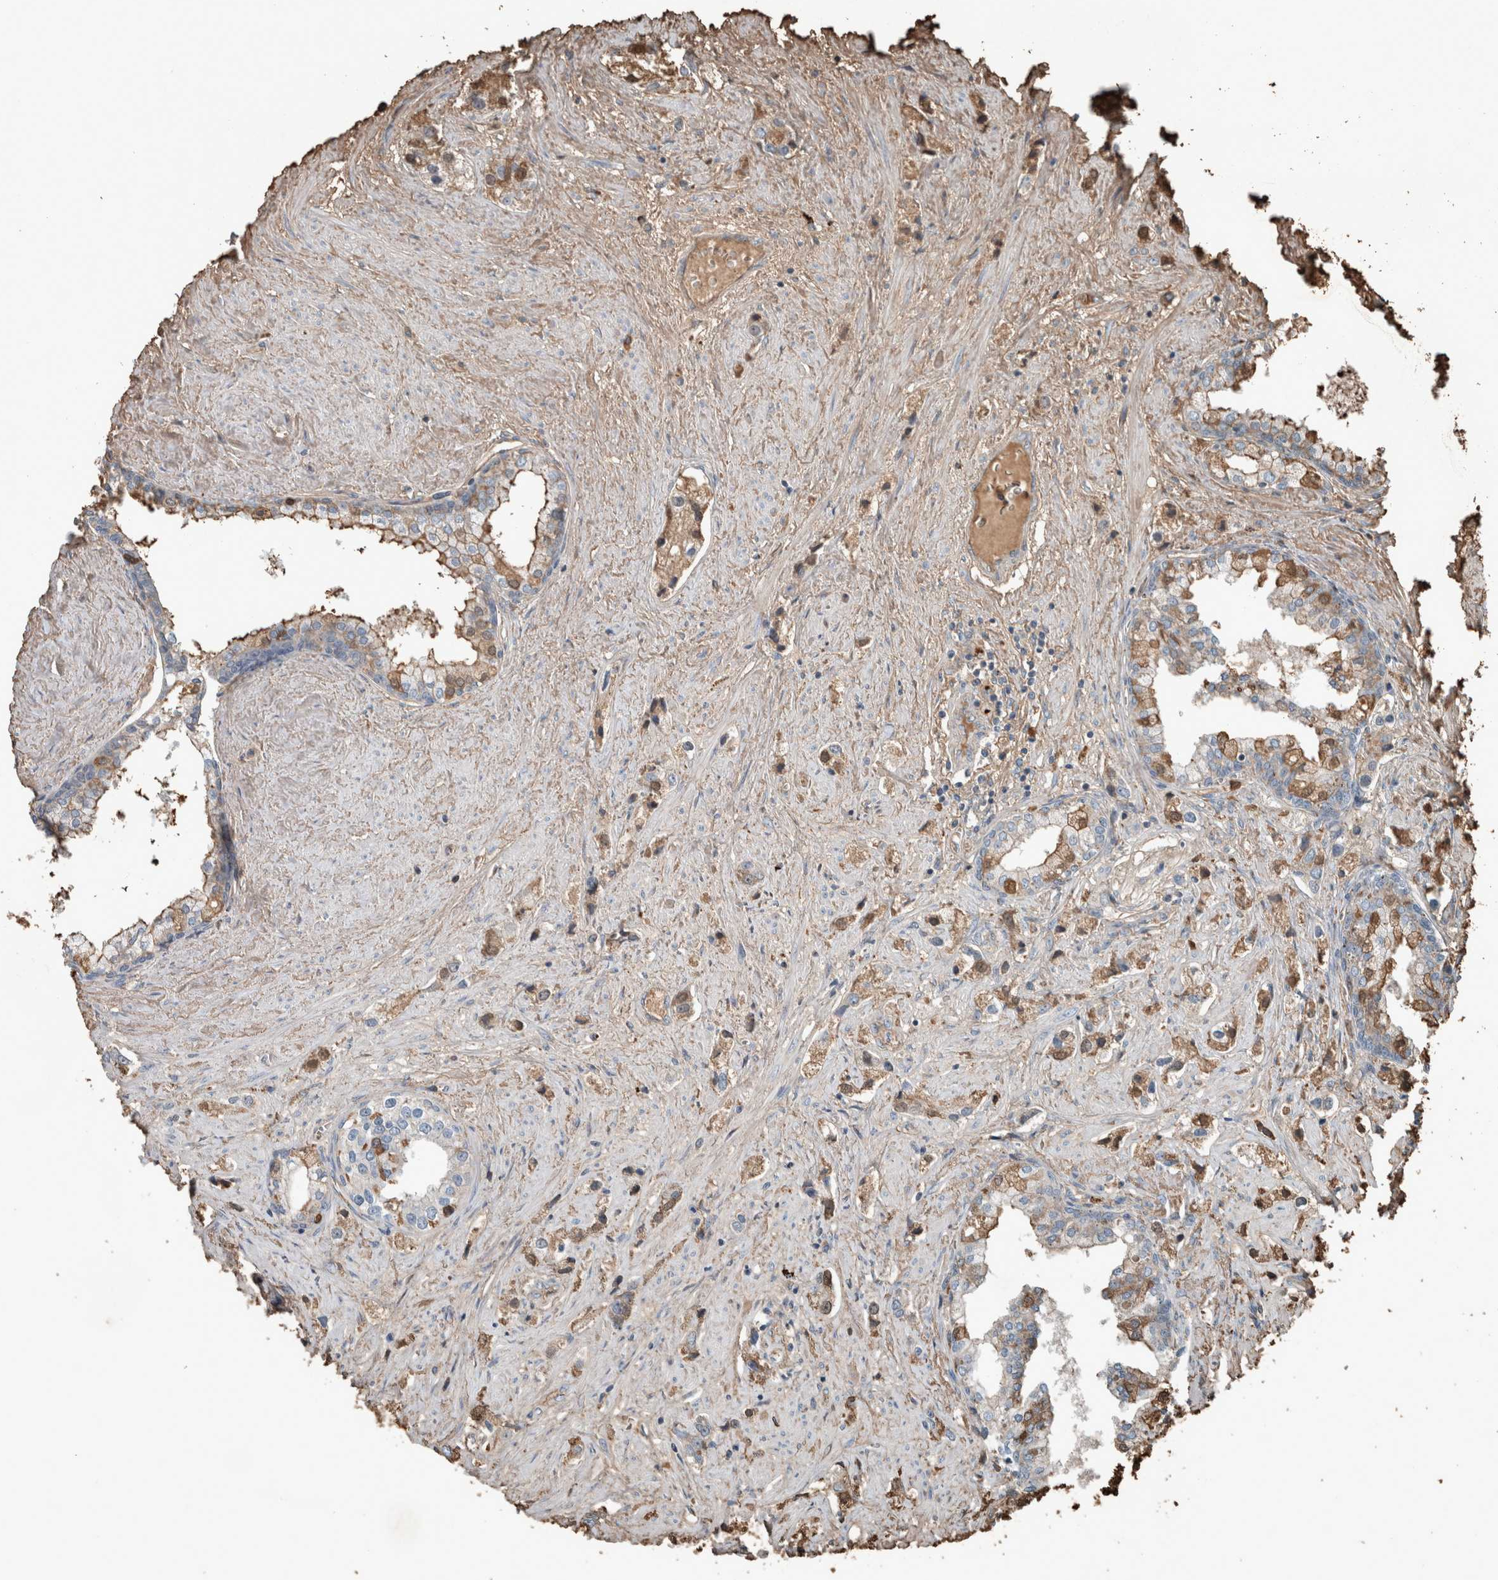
{"staining": {"intensity": "moderate", "quantity": "25%-75%", "location": "cytoplasmic/membranous,nuclear"}, "tissue": "prostate cancer", "cell_type": "Tumor cells", "image_type": "cancer", "snomed": [{"axis": "morphology", "description": "Adenocarcinoma, High grade"}, {"axis": "topography", "description": "Prostate"}], "caption": "The micrograph exhibits a brown stain indicating the presence of a protein in the cytoplasmic/membranous and nuclear of tumor cells in prostate cancer.", "gene": "USP34", "patient": {"sex": "male", "age": 66}}